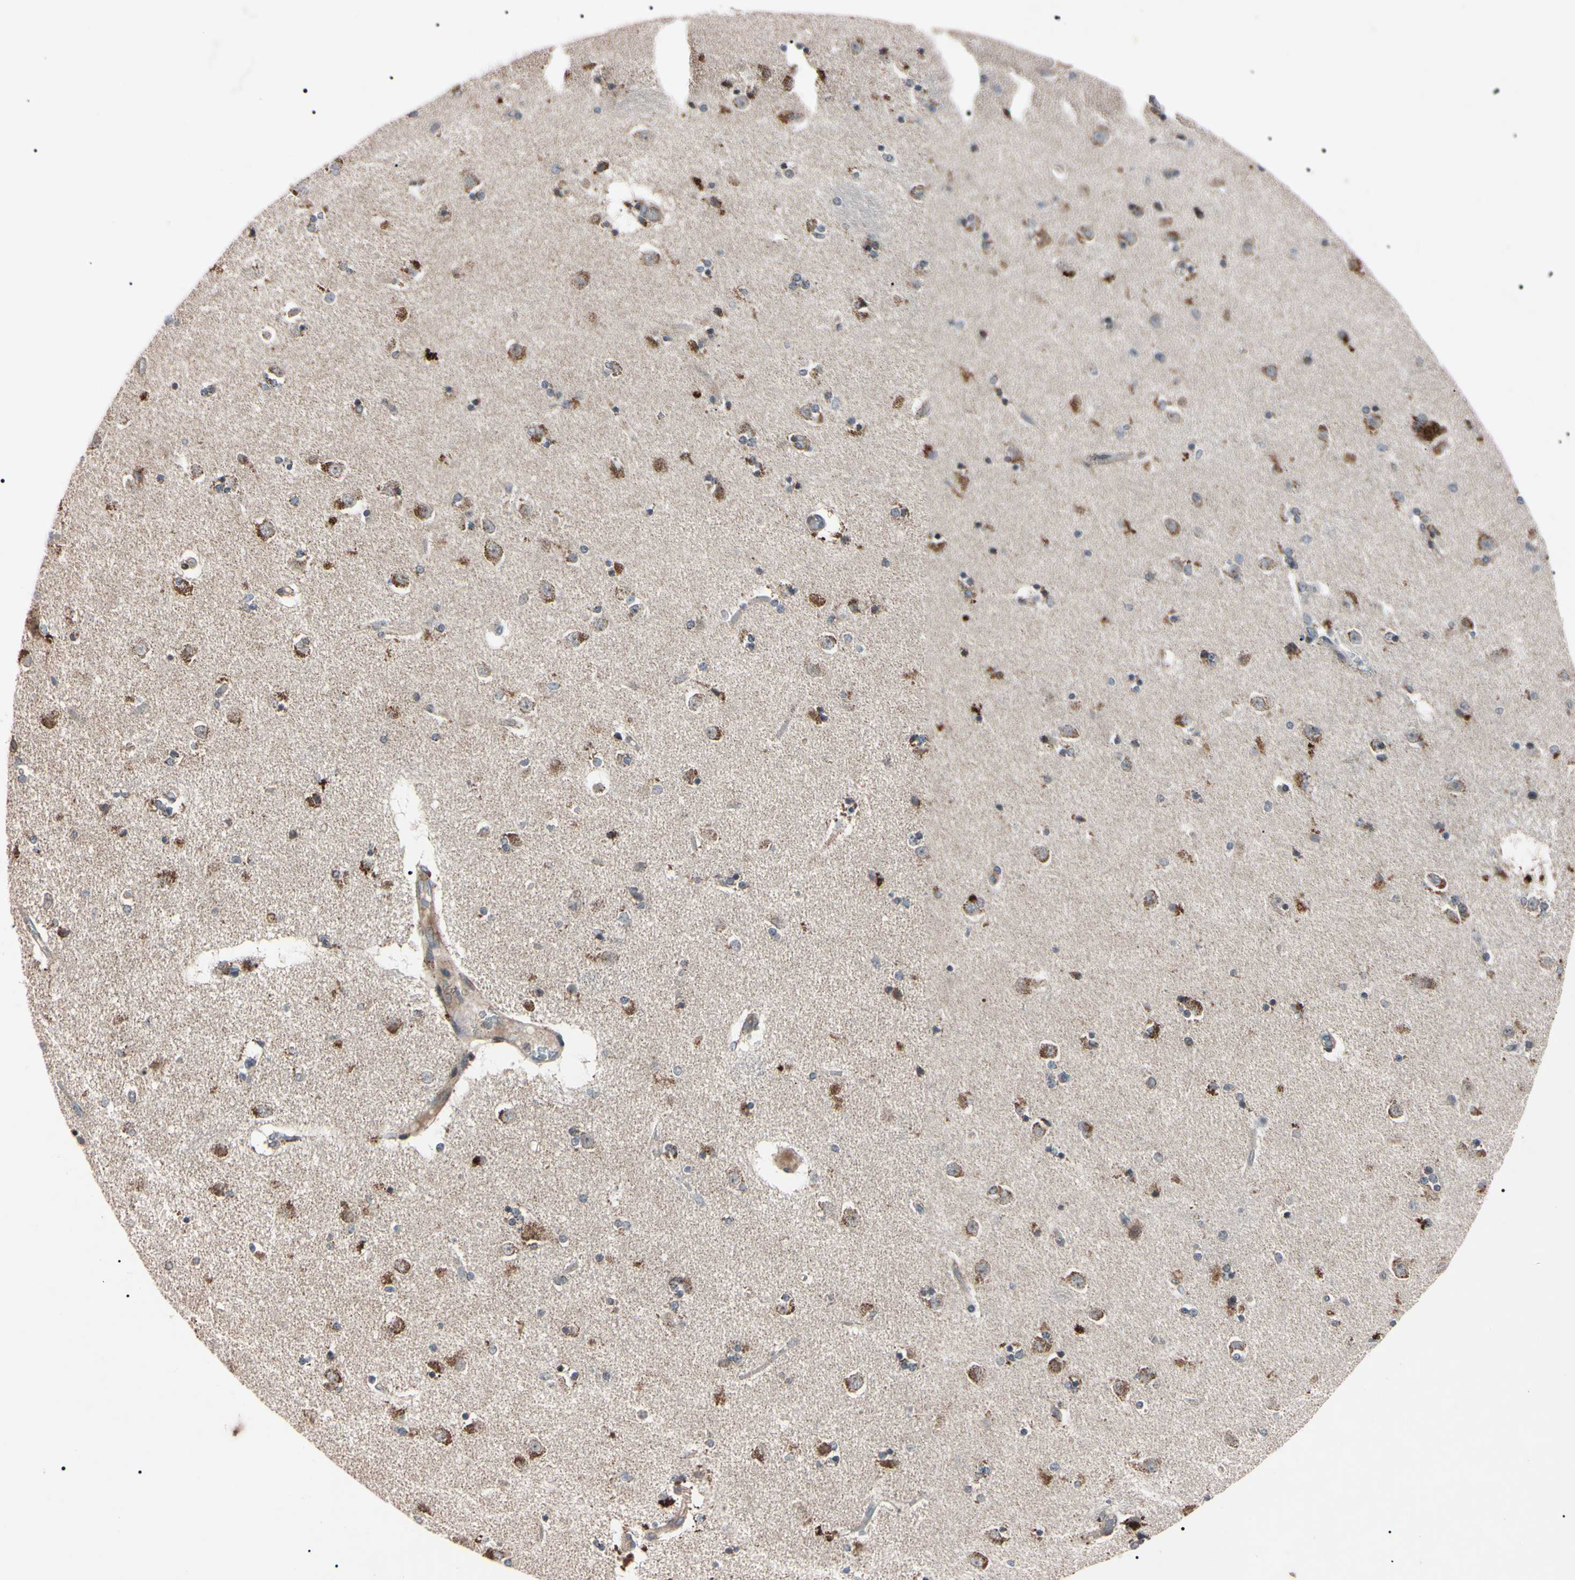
{"staining": {"intensity": "weak", "quantity": "25%-75%", "location": "cytoplasmic/membranous"}, "tissue": "caudate", "cell_type": "Glial cells", "image_type": "normal", "snomed": [{"axis": "morphology", "description": "Normal tissue, NOS"}, {"axis": "topography", "description": "Lateral ventricle wall"}], "caption": "A micrograph showing weak cytoplasmic/membranous expression in approximately 25%-75% of glial cells in unremarkable caudate, as visualized by brown immunohistochemical staining.", "gene": "TNFRSF1A", "patient": {"sex": "female", "age": 54}}